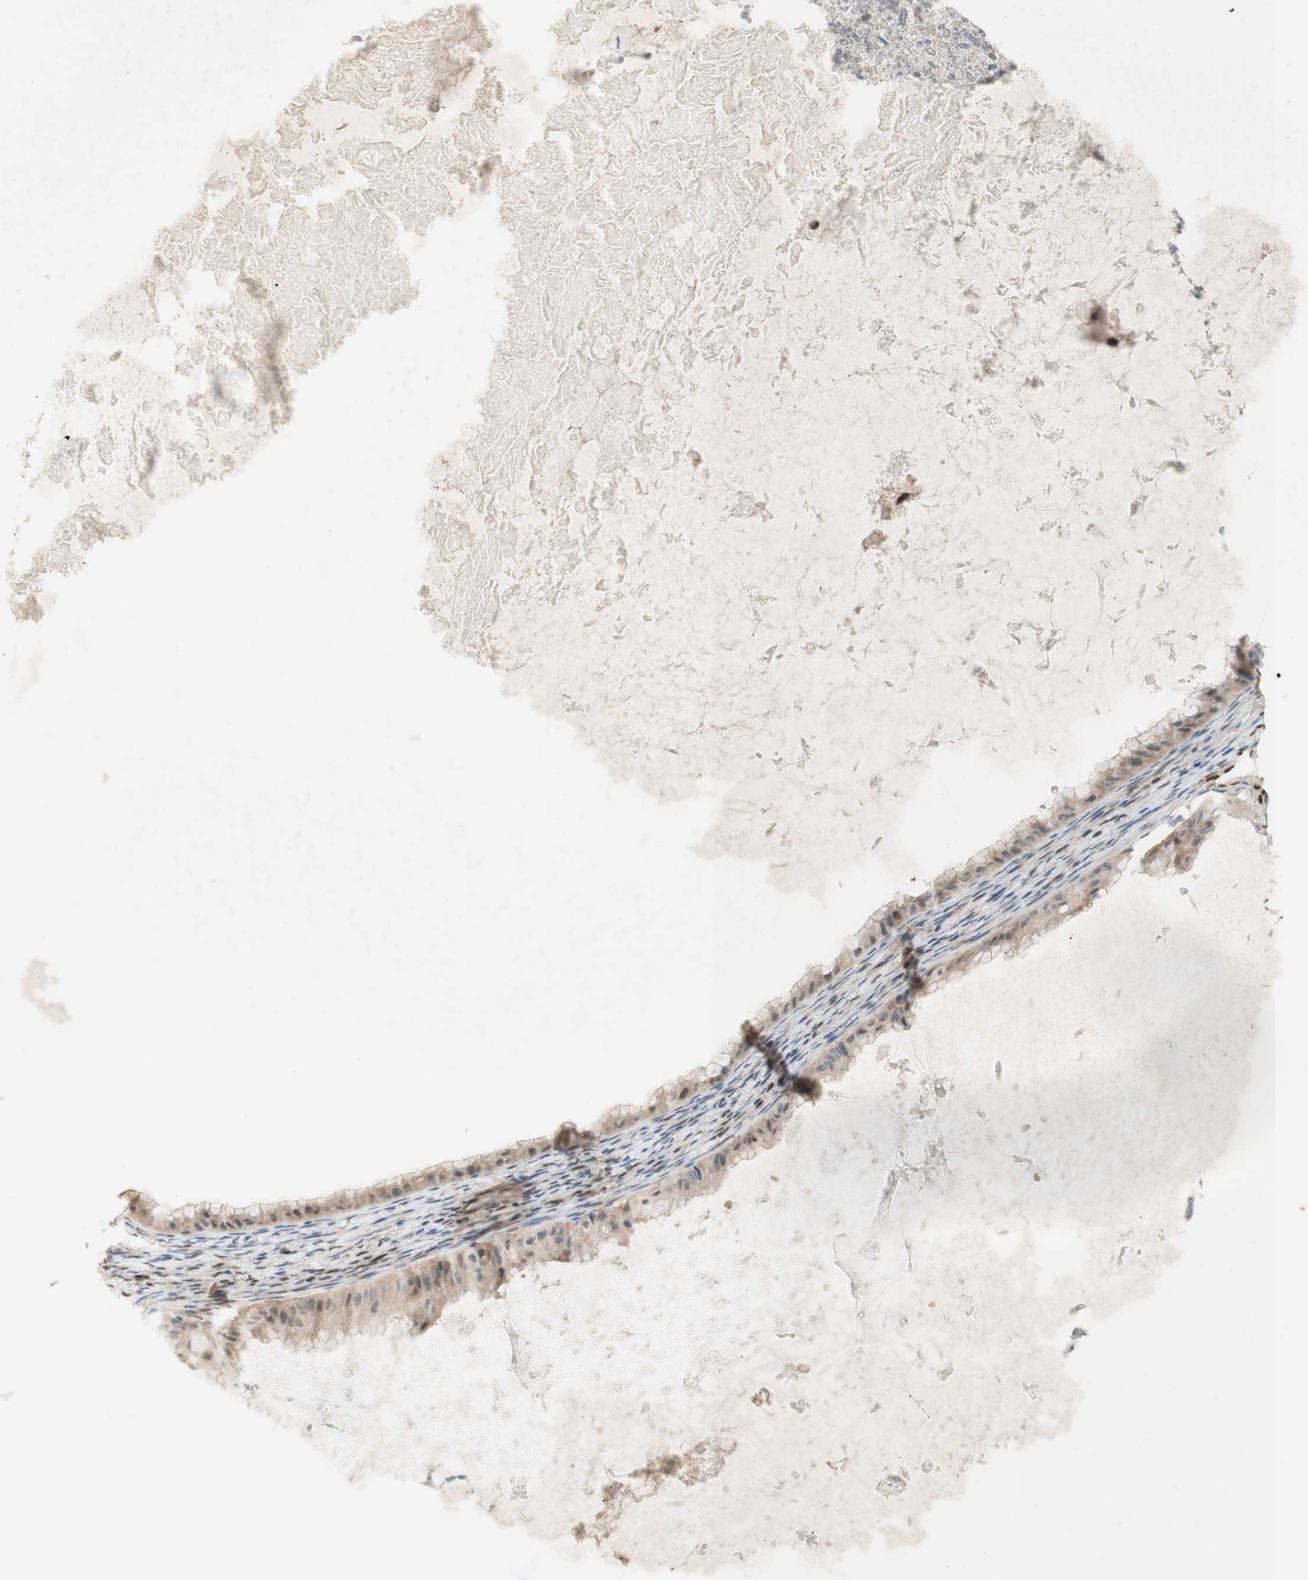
{"staining": {"intensity": "weak", "quantity": "25%-75%", "location": "cytoplasmic/membranous,nuclear"}, "tissue": "ovarian cancer", "cell_type": "Tumor cells", "image_type": "cancer", "snomed": [{"axis": "morphology", "description": "Cystadenocarcinoma, mucinous, NOS"}, {"axis": "topography", "description": "Ovary"}], "caption": "Immunohistochemistry (IHC) micrograph of ovarian mucinous cystadenocarcinoma stained for a protein (brown), which exhibits low levels of weak cytoplasmic/membranous and nuclear staining in about 25%-75% of tumor cells.", "gene": "RFNG", "patient": {"sex": "female", "age": 61}}